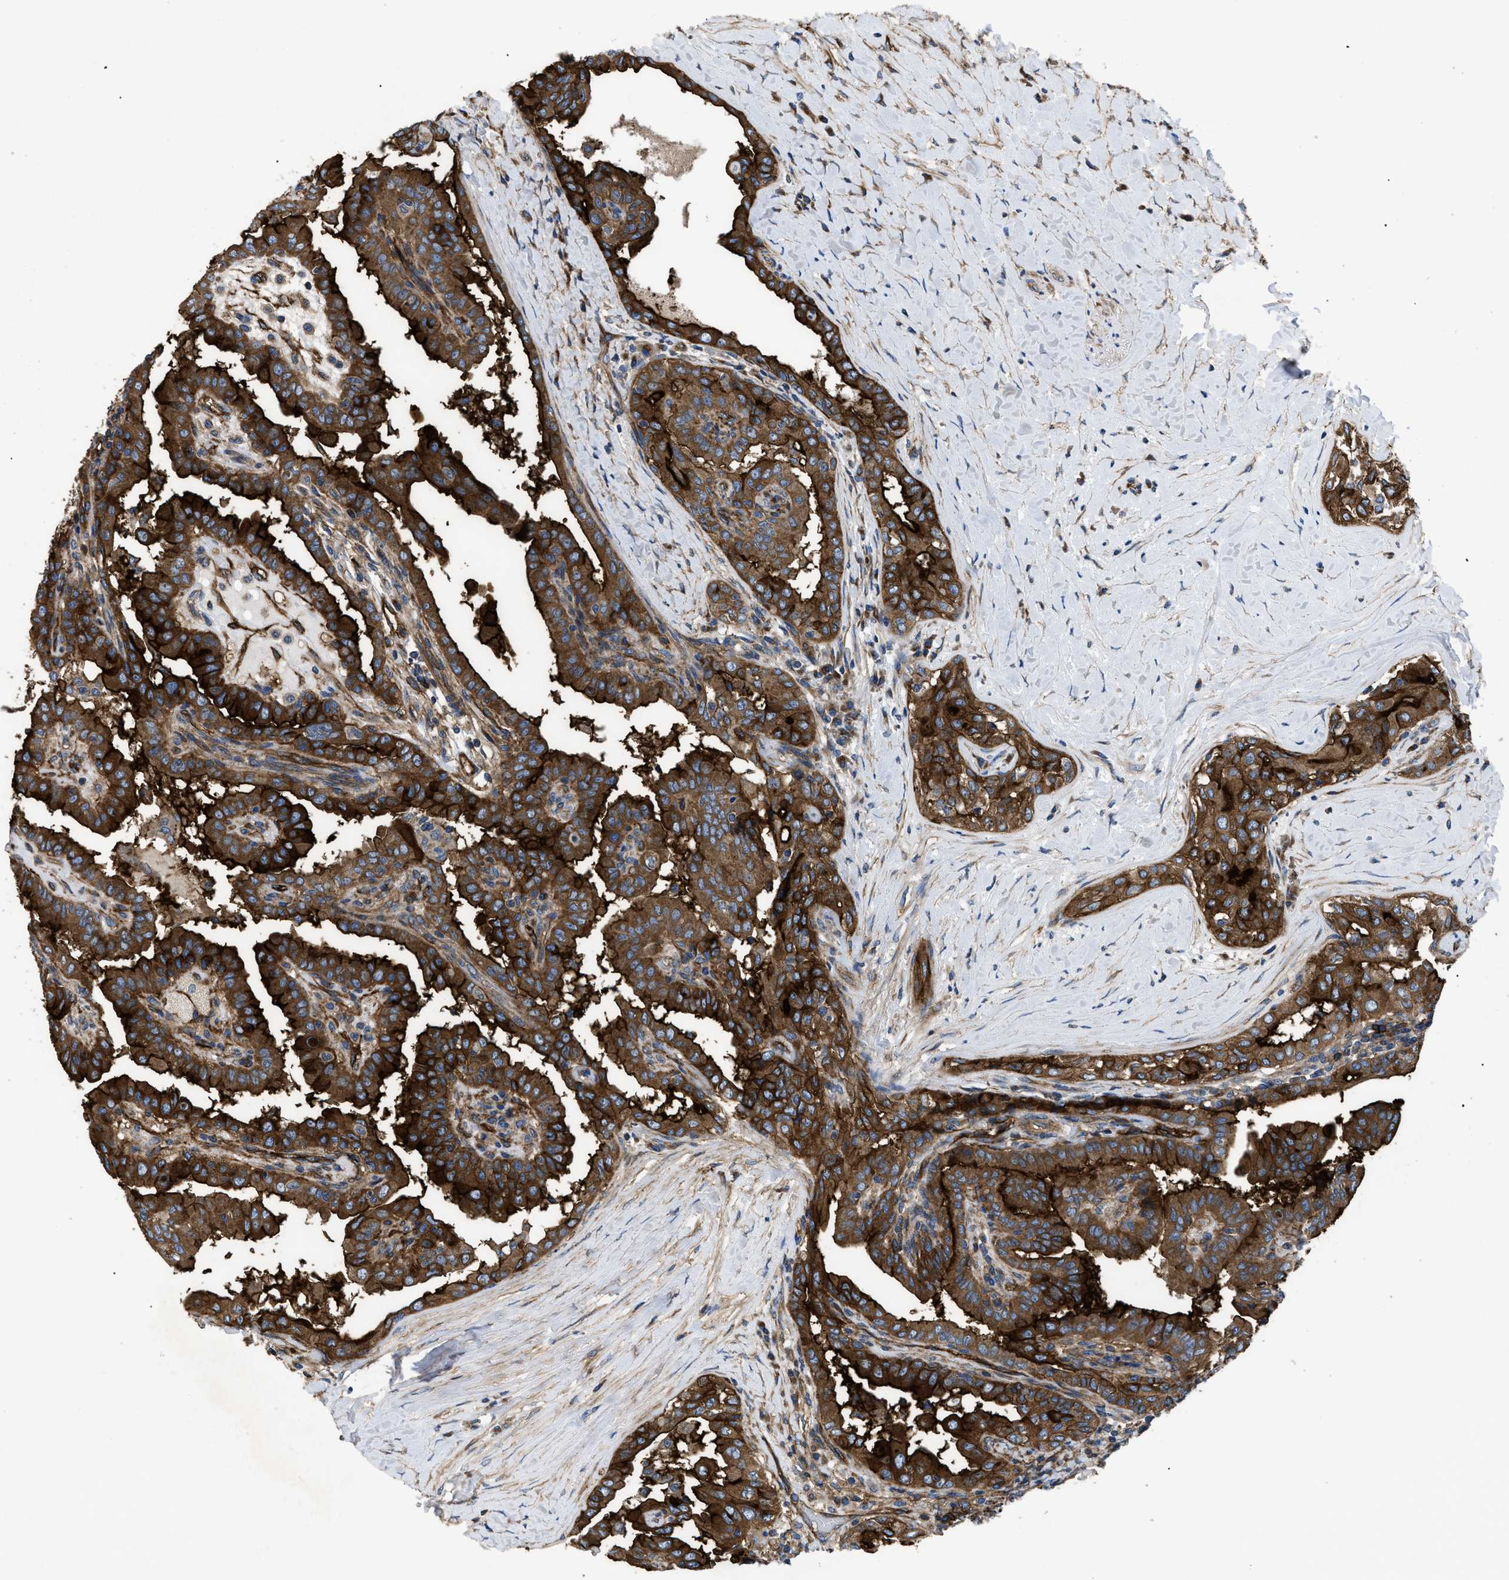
{"staining": {"intensity": "strong", "quantity": ">75%", "location": "cytoplasmic/membranous"}, "tissue": "thyroid cancer", "cell_type": "Tumor cells", "image_type": "cancer", "snomed": [{"axis": "morphology", "description": "Papillary adenocarcinoma, NOS"}, {"axis": "topography", "description": "Thyroid gland"}], "caption": "Papillary adenocarcinoma (thyroid) stained with IHC shows strong cytoplasmic/membranous positivity in approximately >75% of tumor cells. The protein is shown in brown color, while the nuclei are stained blue.", "gene": "NT5E", "patient": {"sex": "male", "age": 33}}